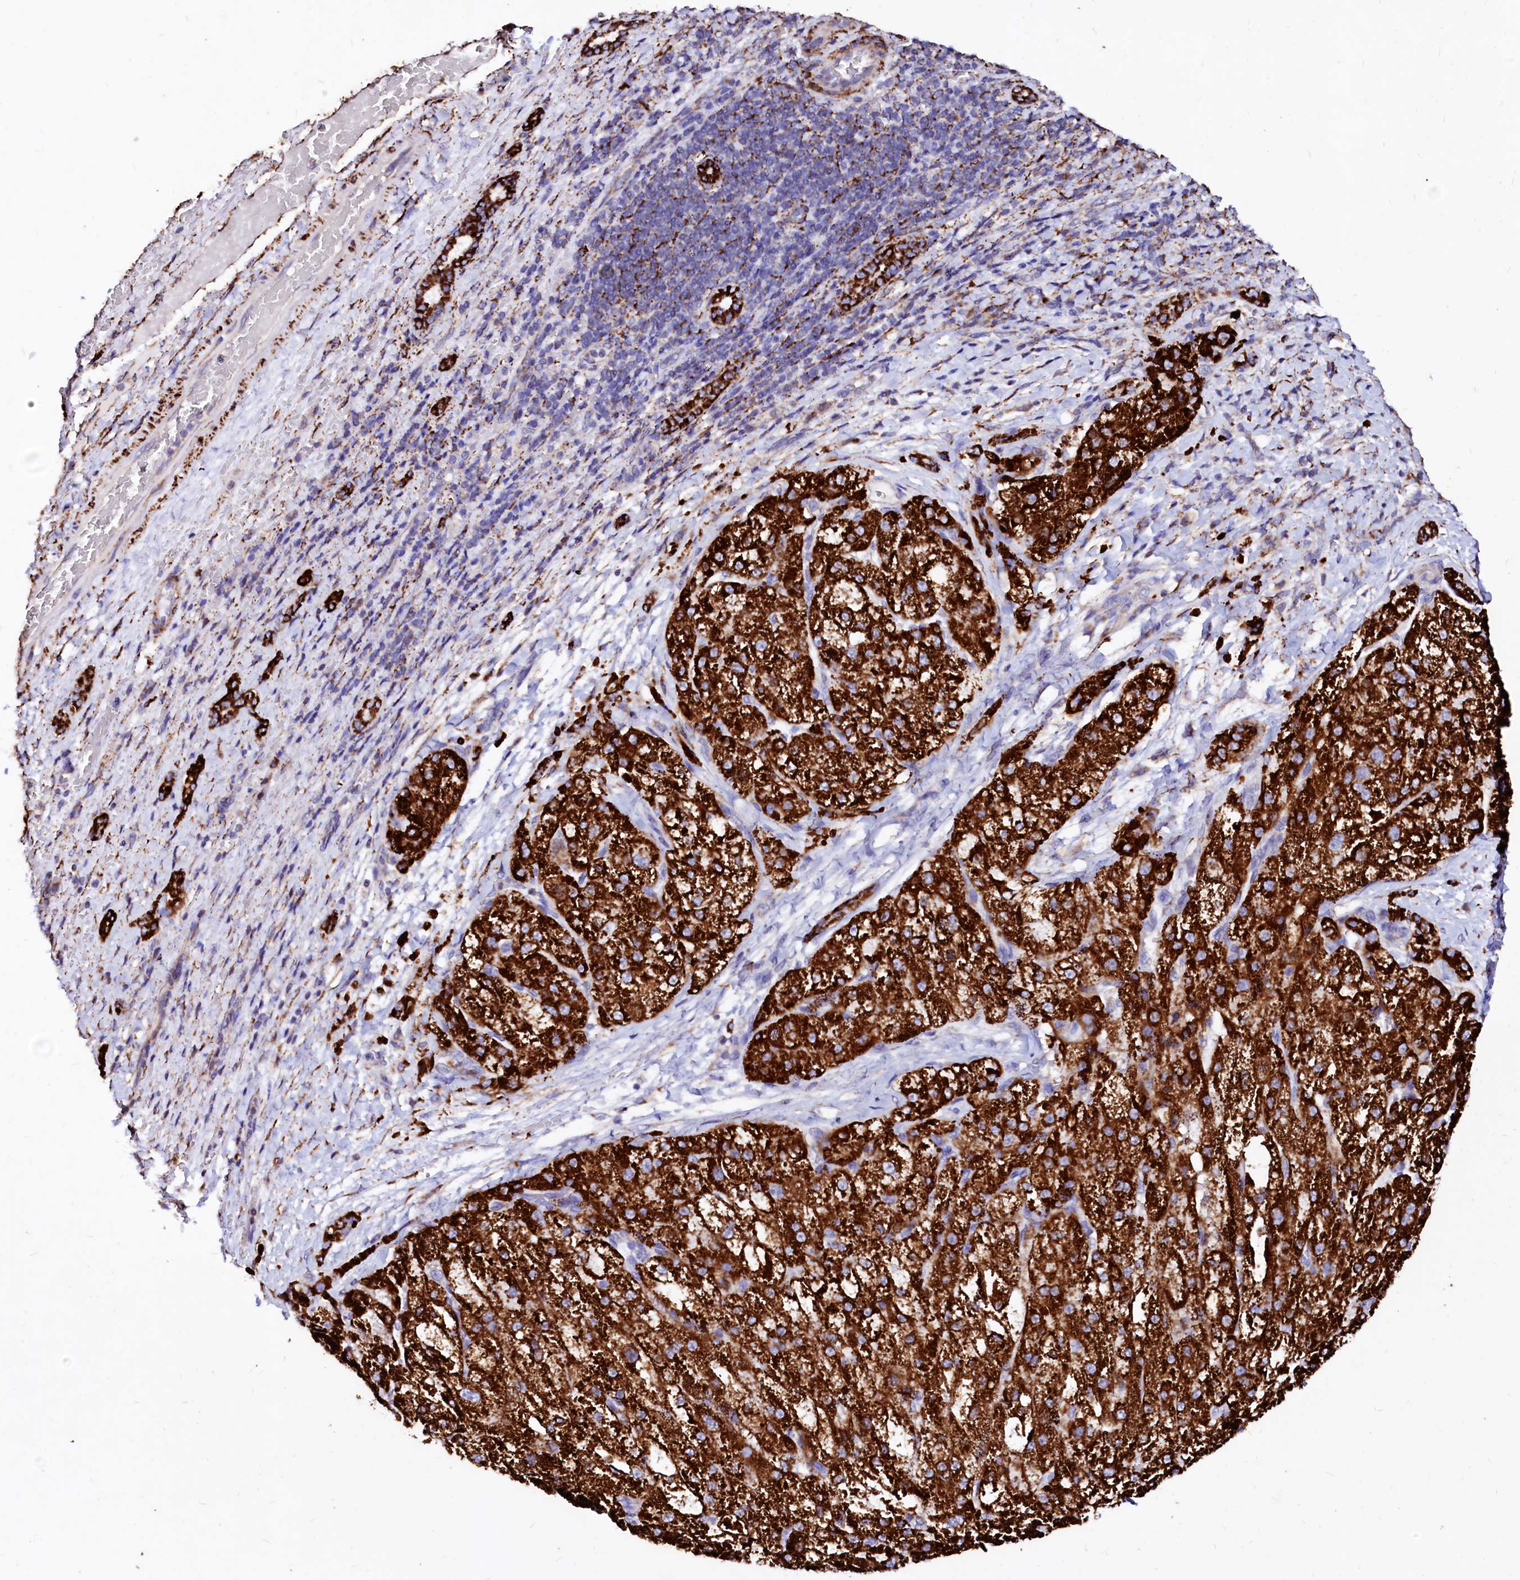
{"staining": {"intensity": "strong", "quantity": ">75%", "location": "cytoplasmic/membranous"}, "tissue": "liver cancer", "cell_type": "Tumor cells", "image_type": "cancer", "snomed": [{"axis": "morphology", "description": "Normal tissue, NOS"}, {"axis": "morphology", "description": "Carcinoma, Hepatocellular, NOS"}, {"axis": "topography", "description": "Liver"}], "caption": "Hepatocellular carcinoma (liver) stained with DAB (3,3'-diaminobenzidine) immunohistochemistry (IHC) shows high levels of strong cytoplasmic/membranous positivity in approximately >75% of tumor cells.", "gene": "MAOB", "patient": {"sex": "male", "age": 57}}